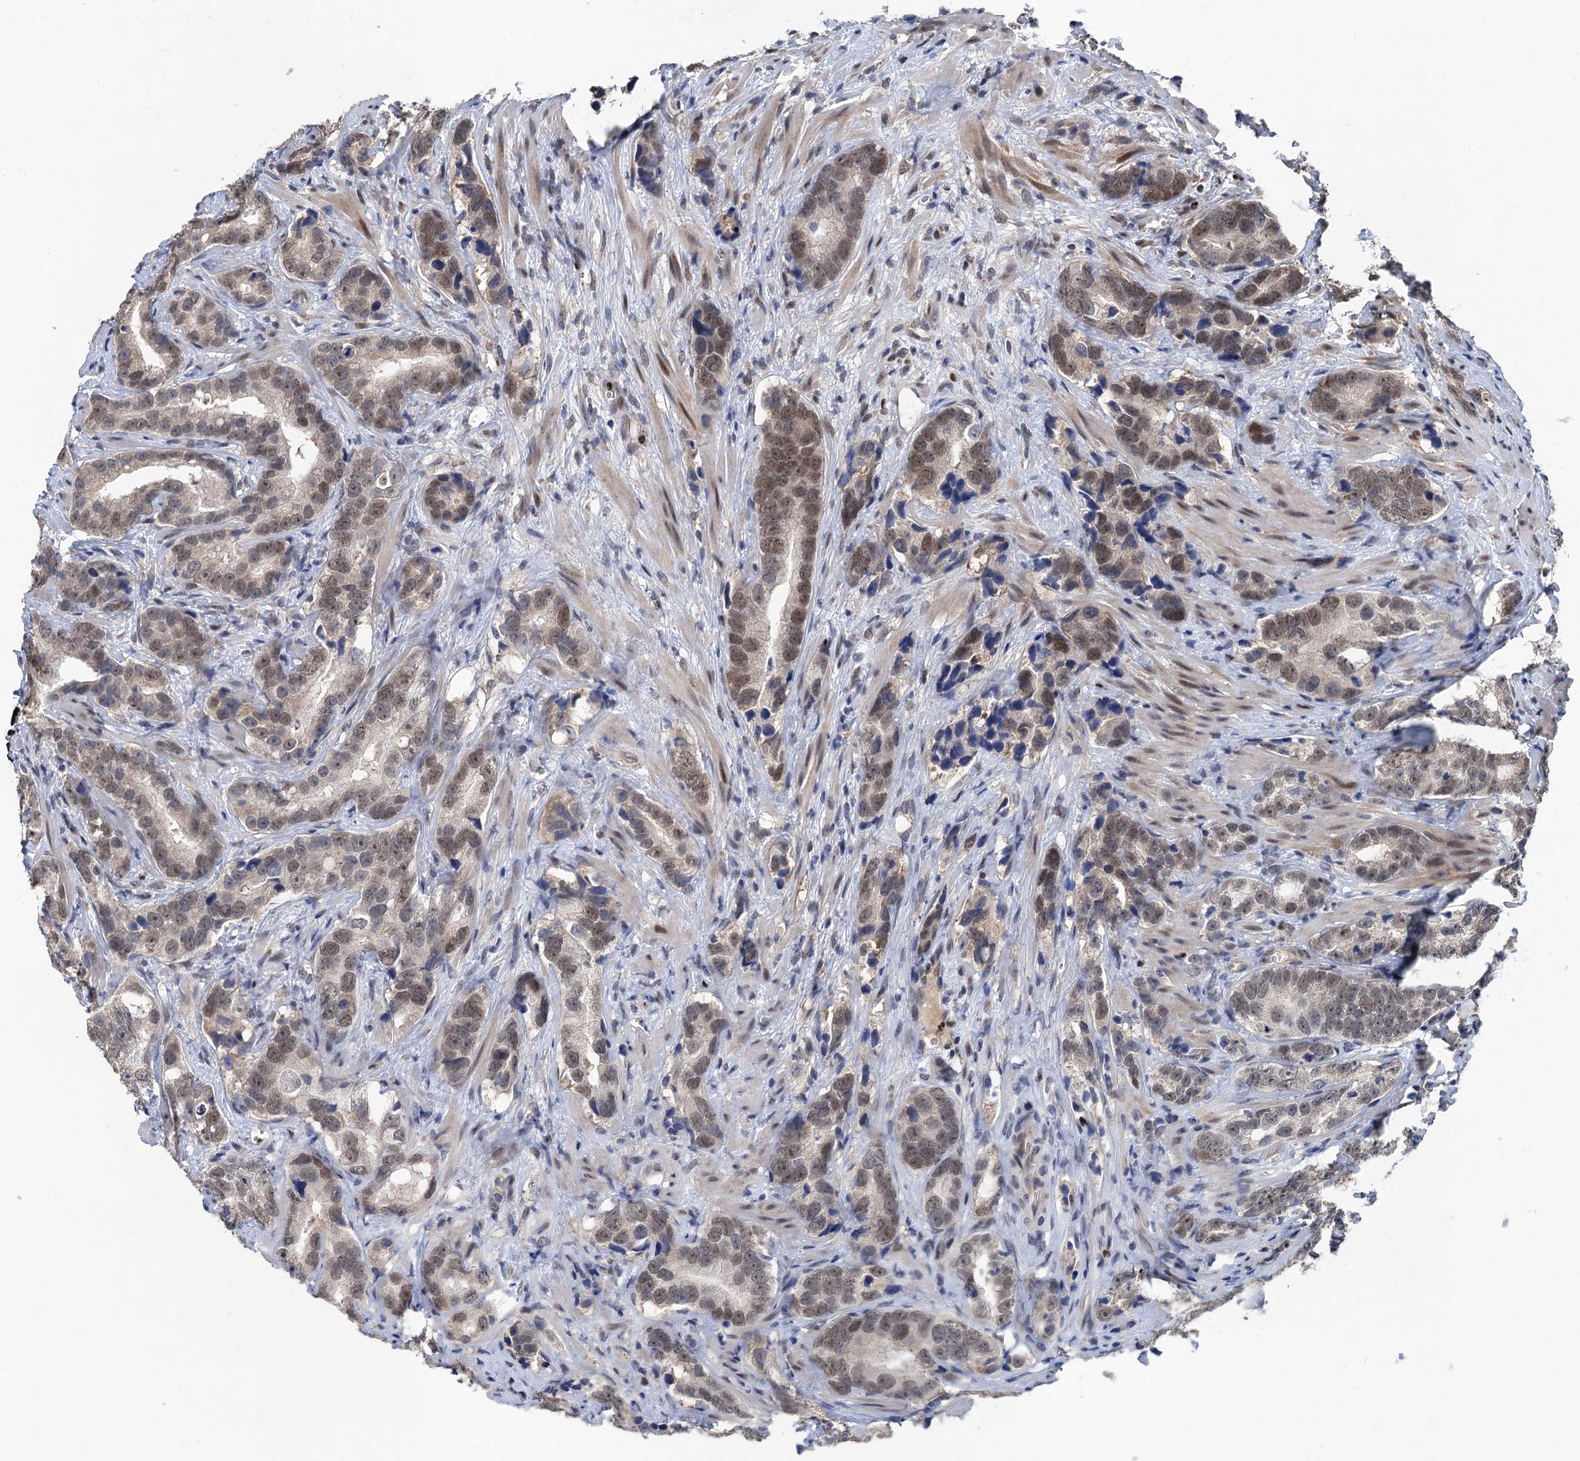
{"staining": {"intensity": "weak", "quantity": ">75%", "location": "nuclear"}, "tissue": "prostate cancer", "cell_type": "Tumor cells", "image_type": "cancer", "snomed": [{"axis": "morphology", "description": "Adenocarcinoma, High grade"}, {"axis": "topography", "description": "Prostate"}], "caption": "Prostate cancer tissue demonstrates weak nuclear positivity in about >75% of tumor cells (Stains: DAB in brown, nuclei in blue, Microscopy: brightfield microscopy at high magnification).", "gene": "TSEN34", "patient": {"sex": "male", "age": 62}}